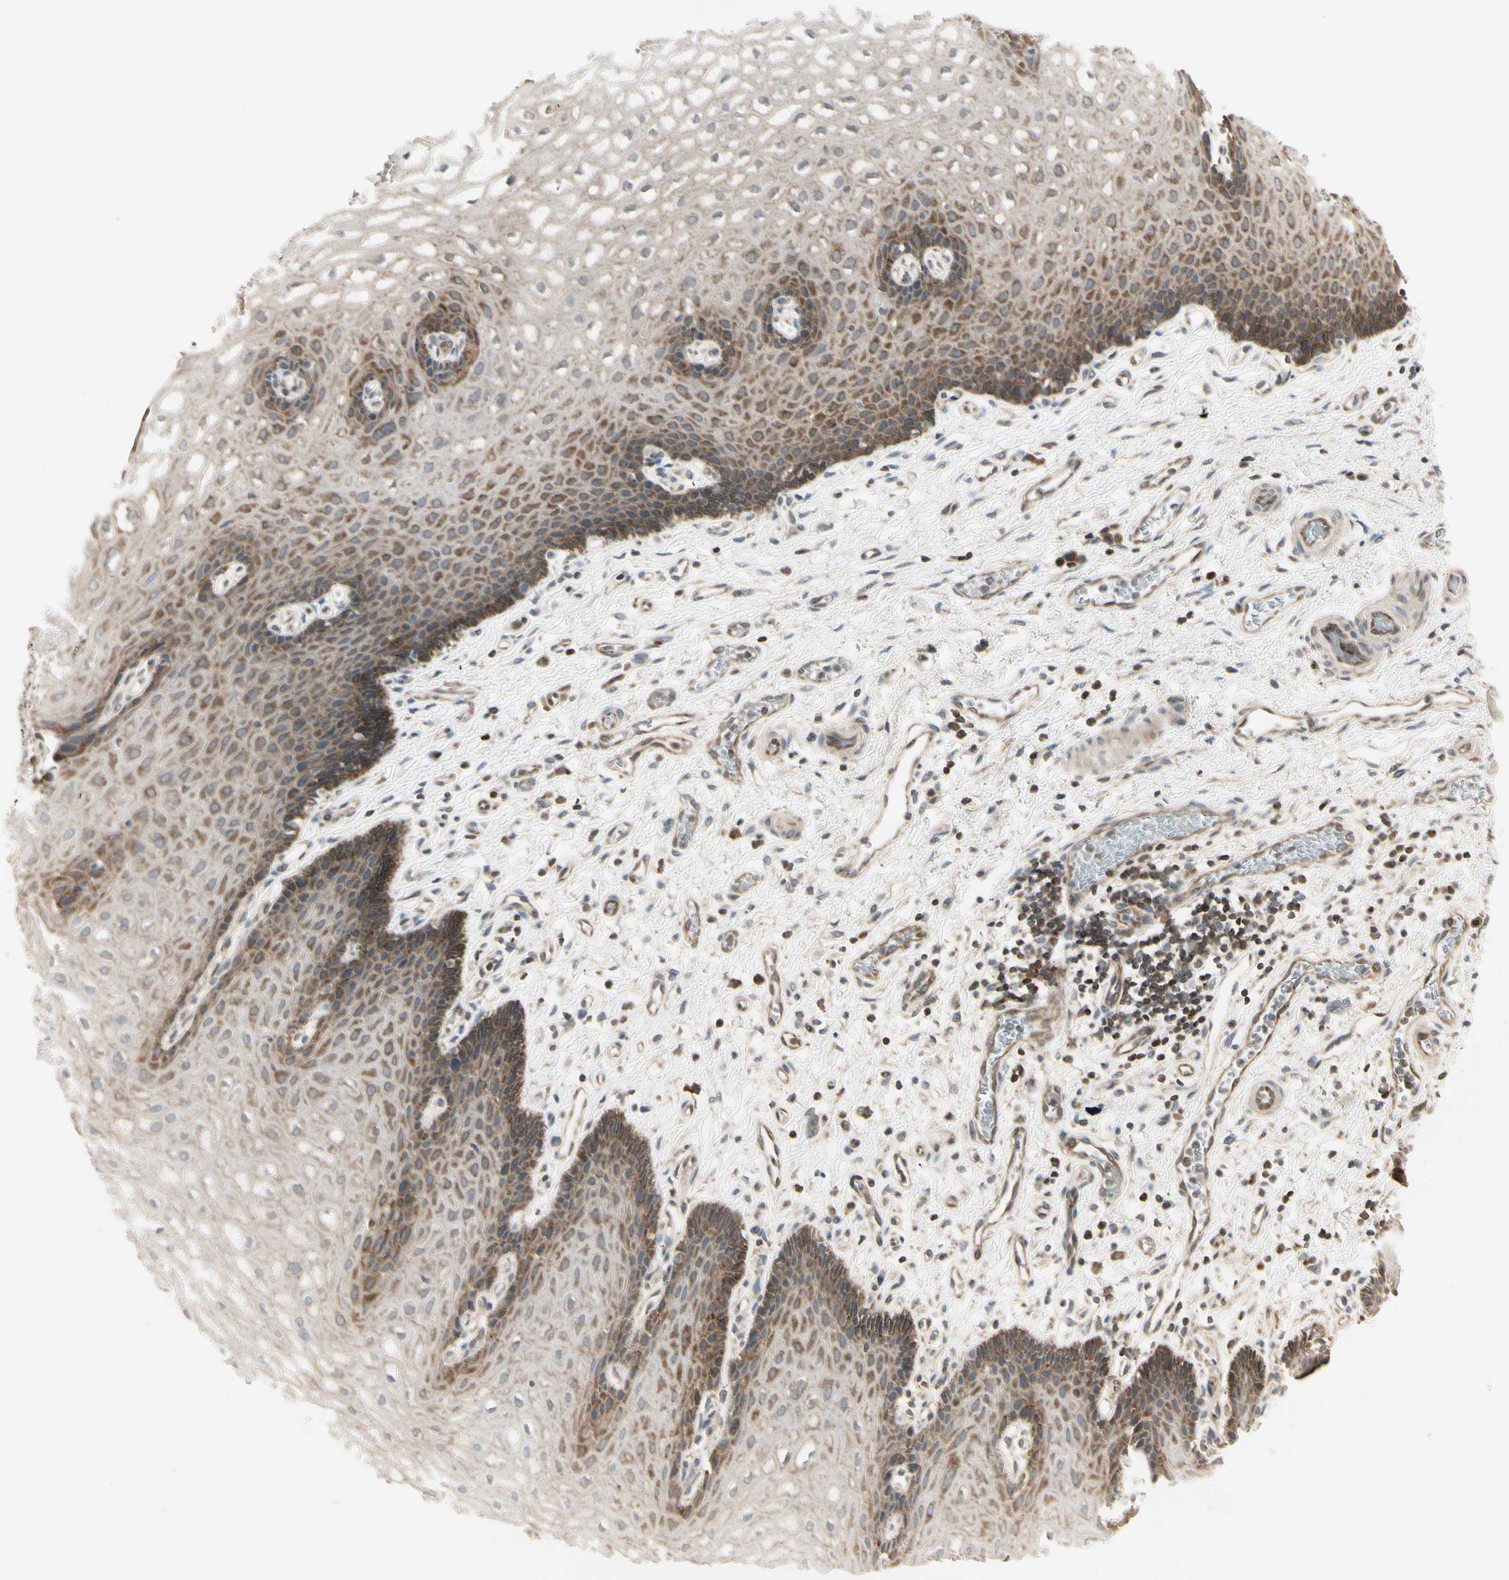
{"staining": {"intensity": "strong", "quantity": ">75%", "location": "cytoplasmic/membranous"}, "tissue": "esophagus", "cell_type": "Squamous epithelial cells", "image_type": "normal", "snomed": [{"axis": "morphology", "description": "Normal tissue, NOS"}, {"axis": "topography", "description": "Esophagus"}], "caption": "Immunohistochemistry (DAB (3,3'-diaminobenzidine)) staining of normal esophagus reveals strong cytoplasmic/membranous protein staining in about >75% of squamous epithelial cells.", "gene": "OXSR1", "patient": {"sex": "male", "age": 54}}